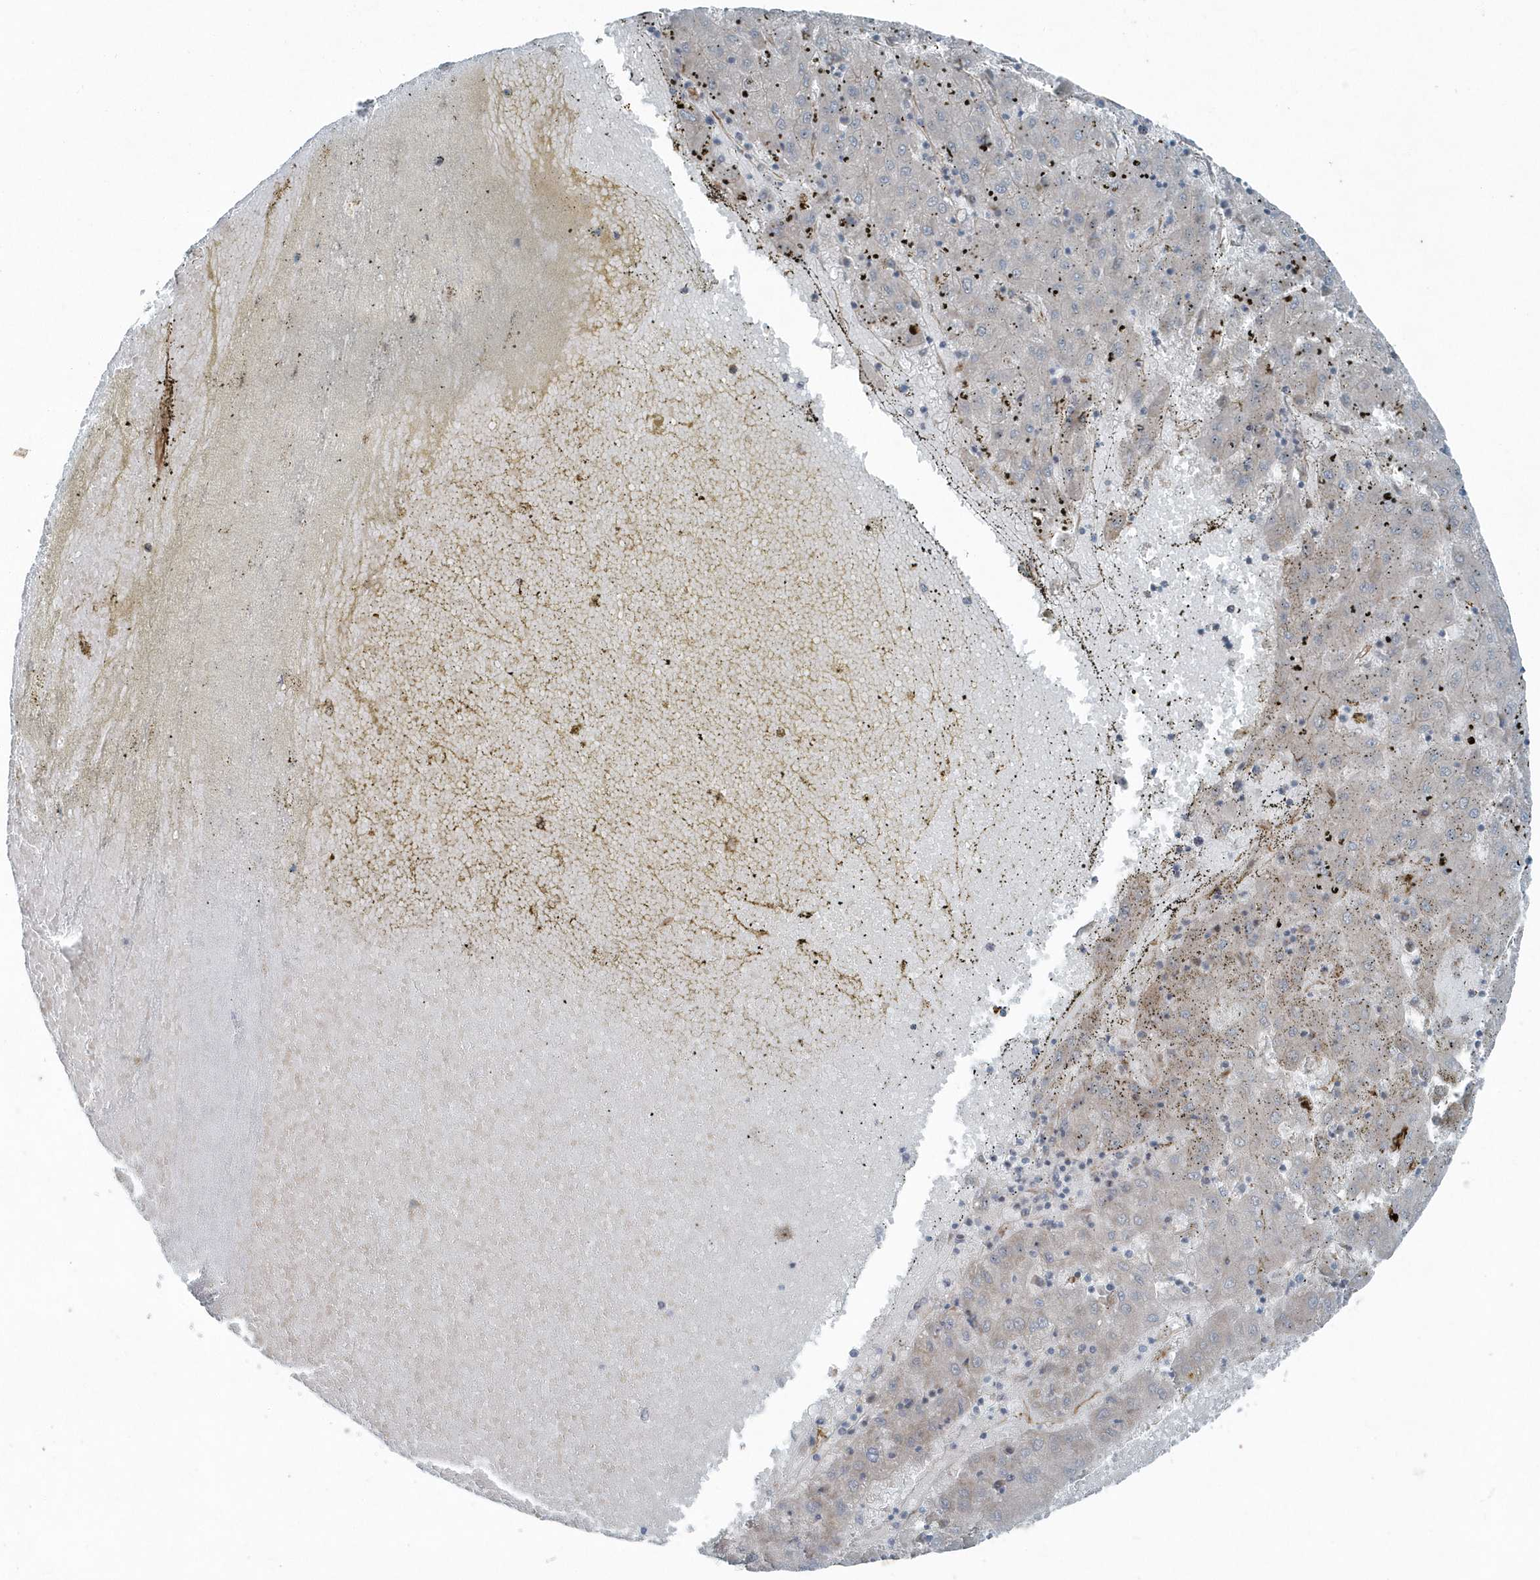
{"staining": {"intensity": "negative", "quantity": "none", "location": "none"}, "tissue": "liver cancer", "cell_type": "Tumor cells", "image_type": "cancer", "snomed": [{"axis": "morphology", "description": "Carcinoma, Hepatocellular, NOS"}, {"axis": "topography", "description": "Liver"}], "caption": "A histopathology image of hepatocellular carcinoma (liver) stained for a protein displays no brown staining in tumor cells.", "gene": "GCC2", "patient": {"sex": "male", "age": 72}}